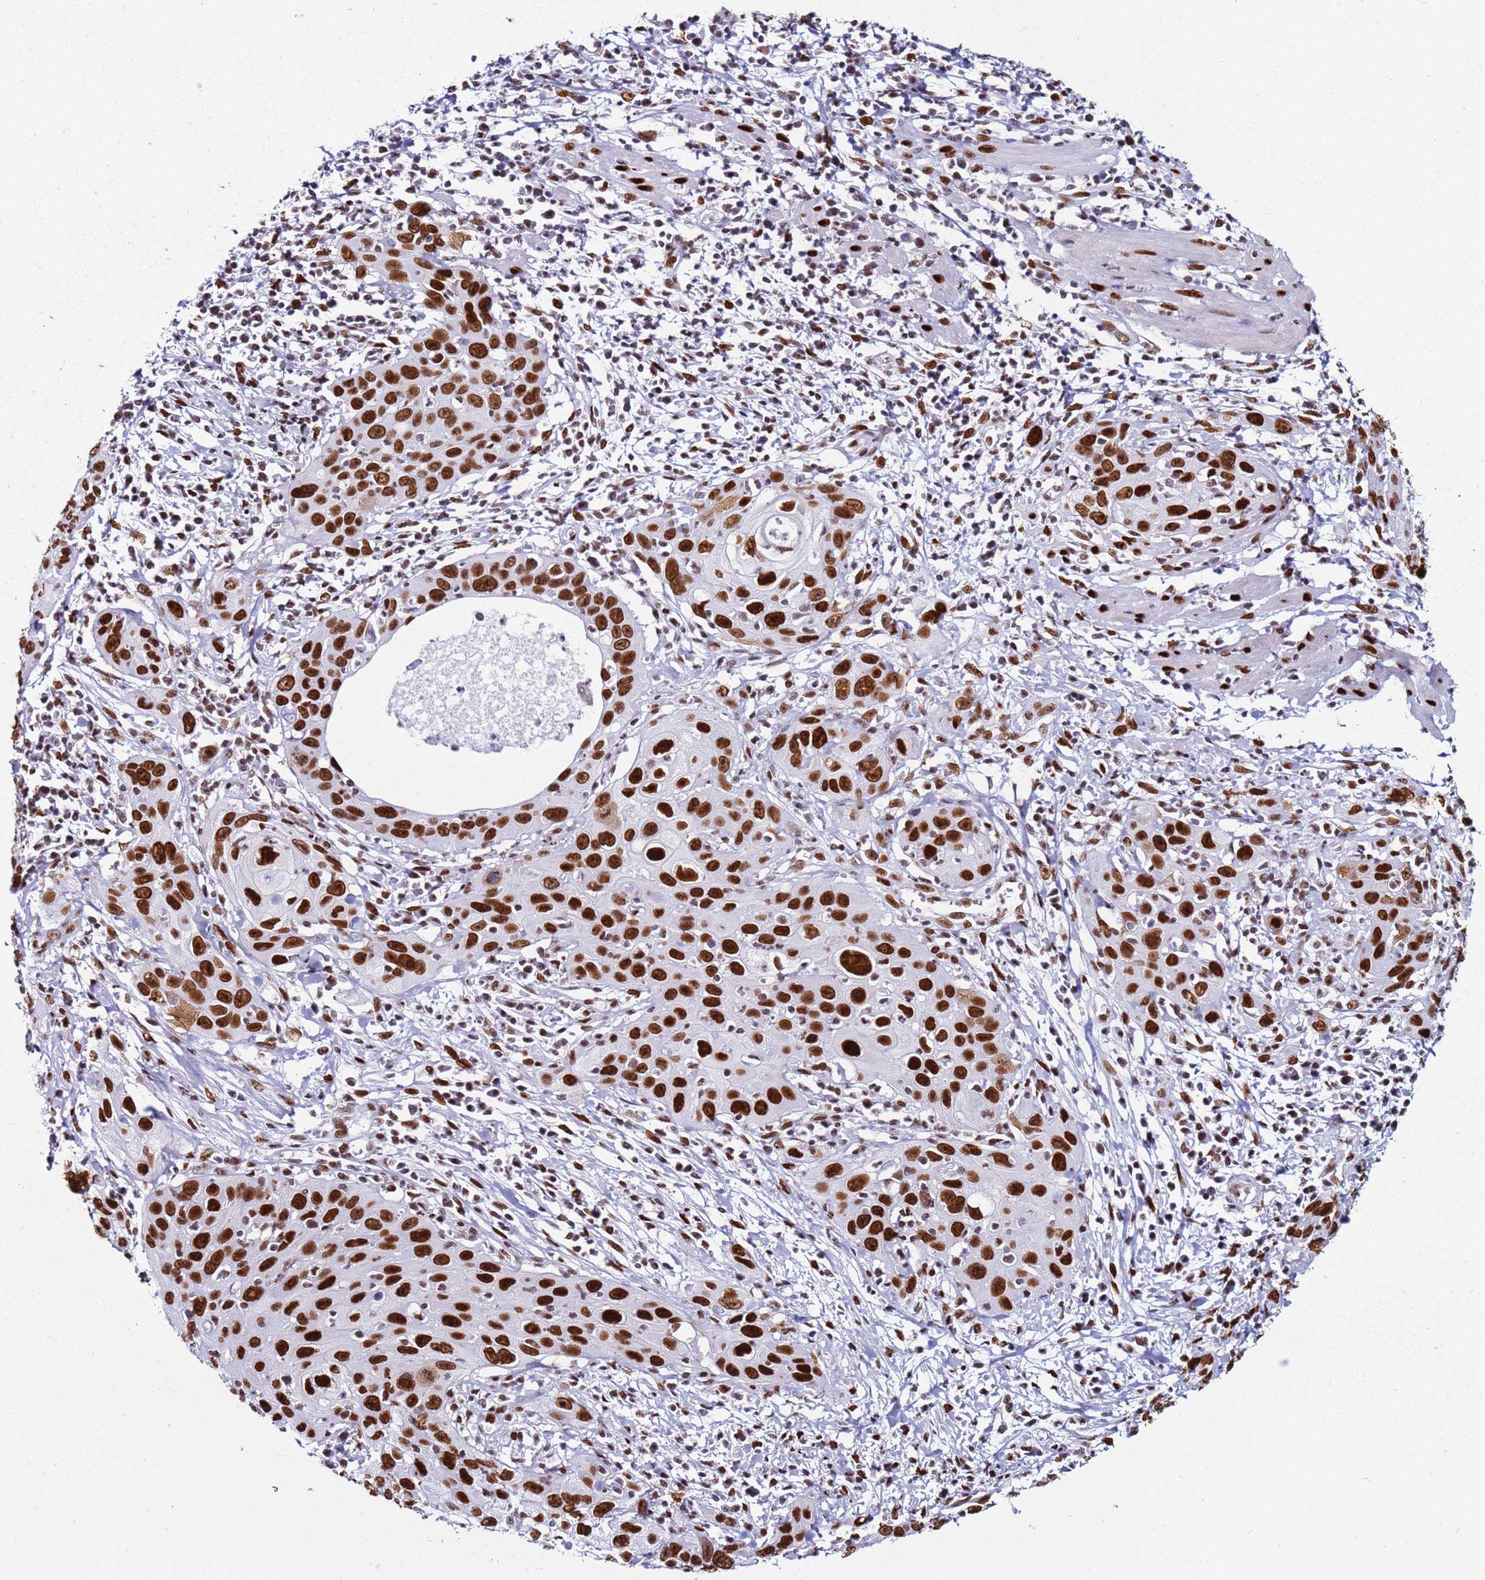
{"staining": {"intensity": "strong", "quantity": ">75%", "location": "nuclear"}, "tissue": "cervical cancer", "cell_type": "Tumor cells", "image_type": "cancer", "snomed": [{"axis": "morphology", "description": "Squamous cell carcinoma, NOS"}, {"axis": "topography", "description": "Cervix"}], "caption": "Cervical squamous cell carcinoma stained with a protein marker displays strong staining in tumor cells.", "gene": "KPNA4", "patient": {"sex": "female", "age": 36}}